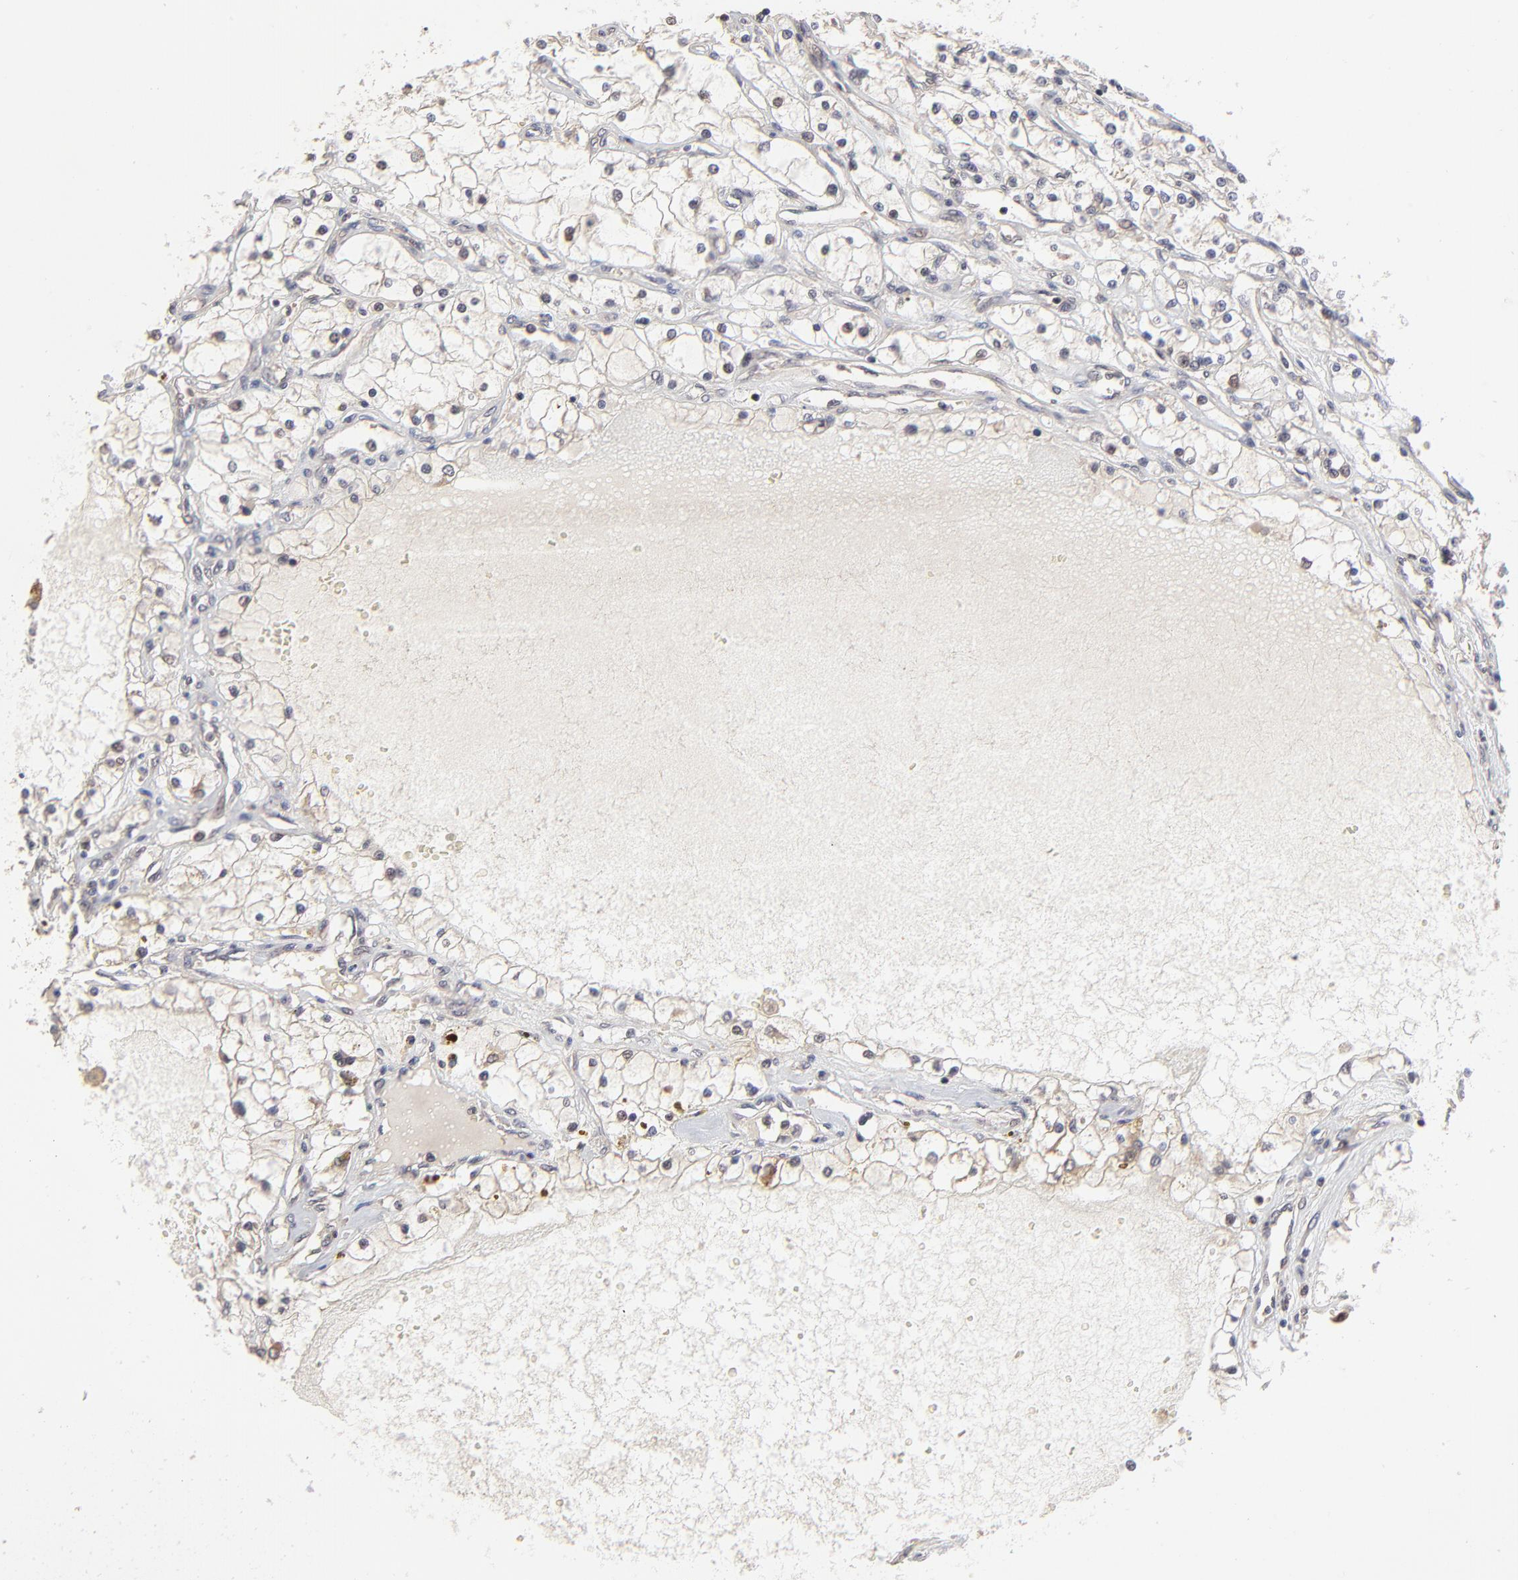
{"staining": {"intensity": "weak", "quantity": "<25%", "location": "cytoplasmic/membranous"}, "tissue": "renal cancer", "cell_type": "Tumor cells", "image_type": "cancer", "snomed": [{"axis": "morphology", "description": "Adenocarcinoma, NOS"}, {"axis": "topography", "description": "Kidney"}], "caption": "An immunohistochemistry micrograph of renal cancer is shown. There is no staining in tumor cells of renal cancer.", "gene": "FRMD8", "patient": {"sex": "male", "age": 61}}